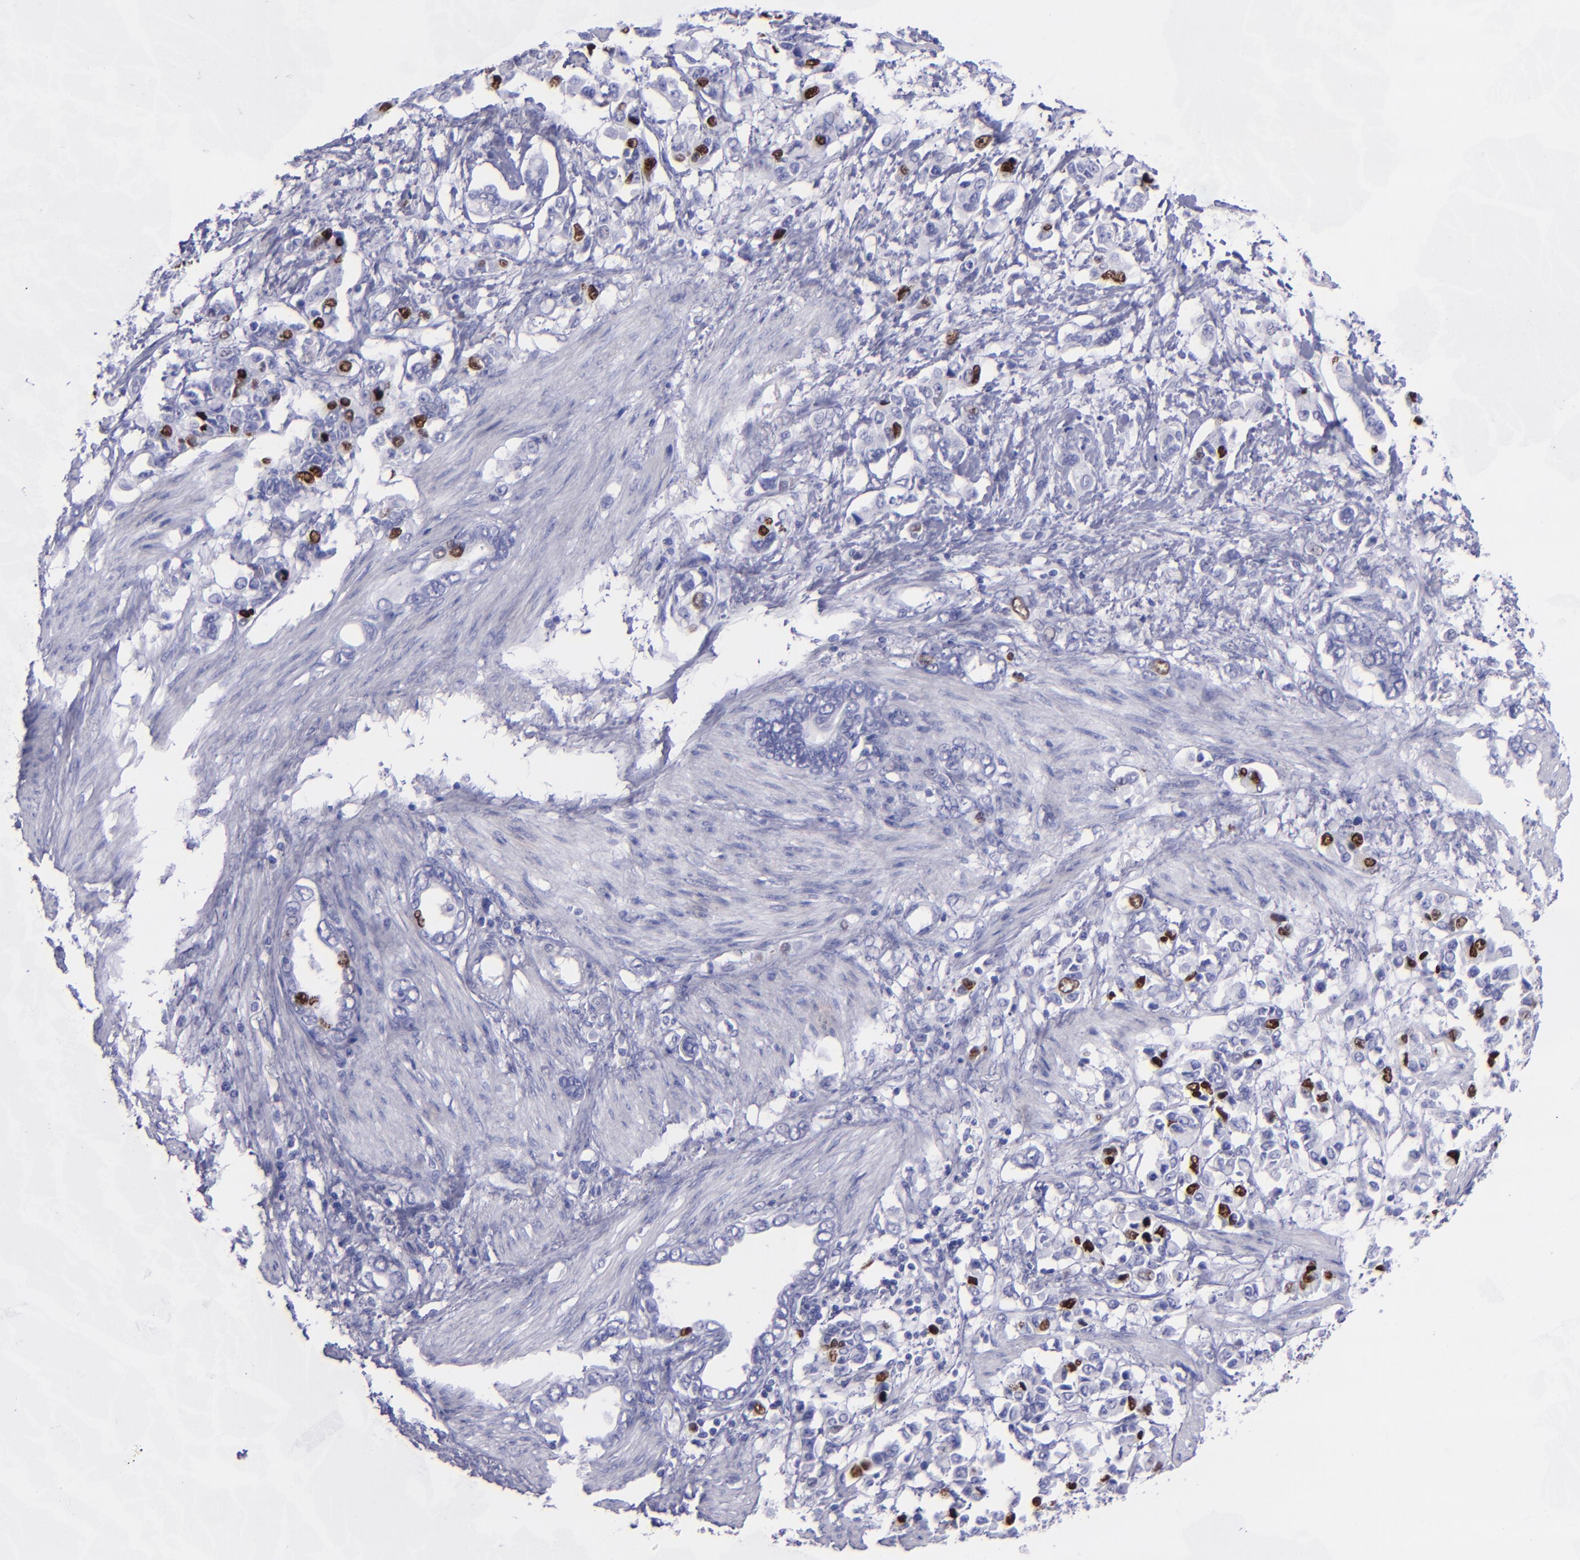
{"staining": {"intensity": "strong", "quantity": "<25%", "location": "nuclear"}, "tissue": "stomach cancer", "cell_type": "Tumor cells", "image_type": "cancer", "snomed": [{"axis": "morphology", "description": "Adenocarcinoma, NOS"}, {"axis": "topography", "description": "Stomach"}], "caption": "The micrograph shows immunohistochemical staining of stomach cancer (adenocarcinoma). There is strong nuclear positivity is appreciated in about <25% of tumor cells. The staining was performed using DAB to visualize the protein expression in brown, while the nuclei were stained in blue with hematoxylin (Magnification: 20x).", "gene": "TOP2A", "patient": {"sex": "male", "age": 78}}